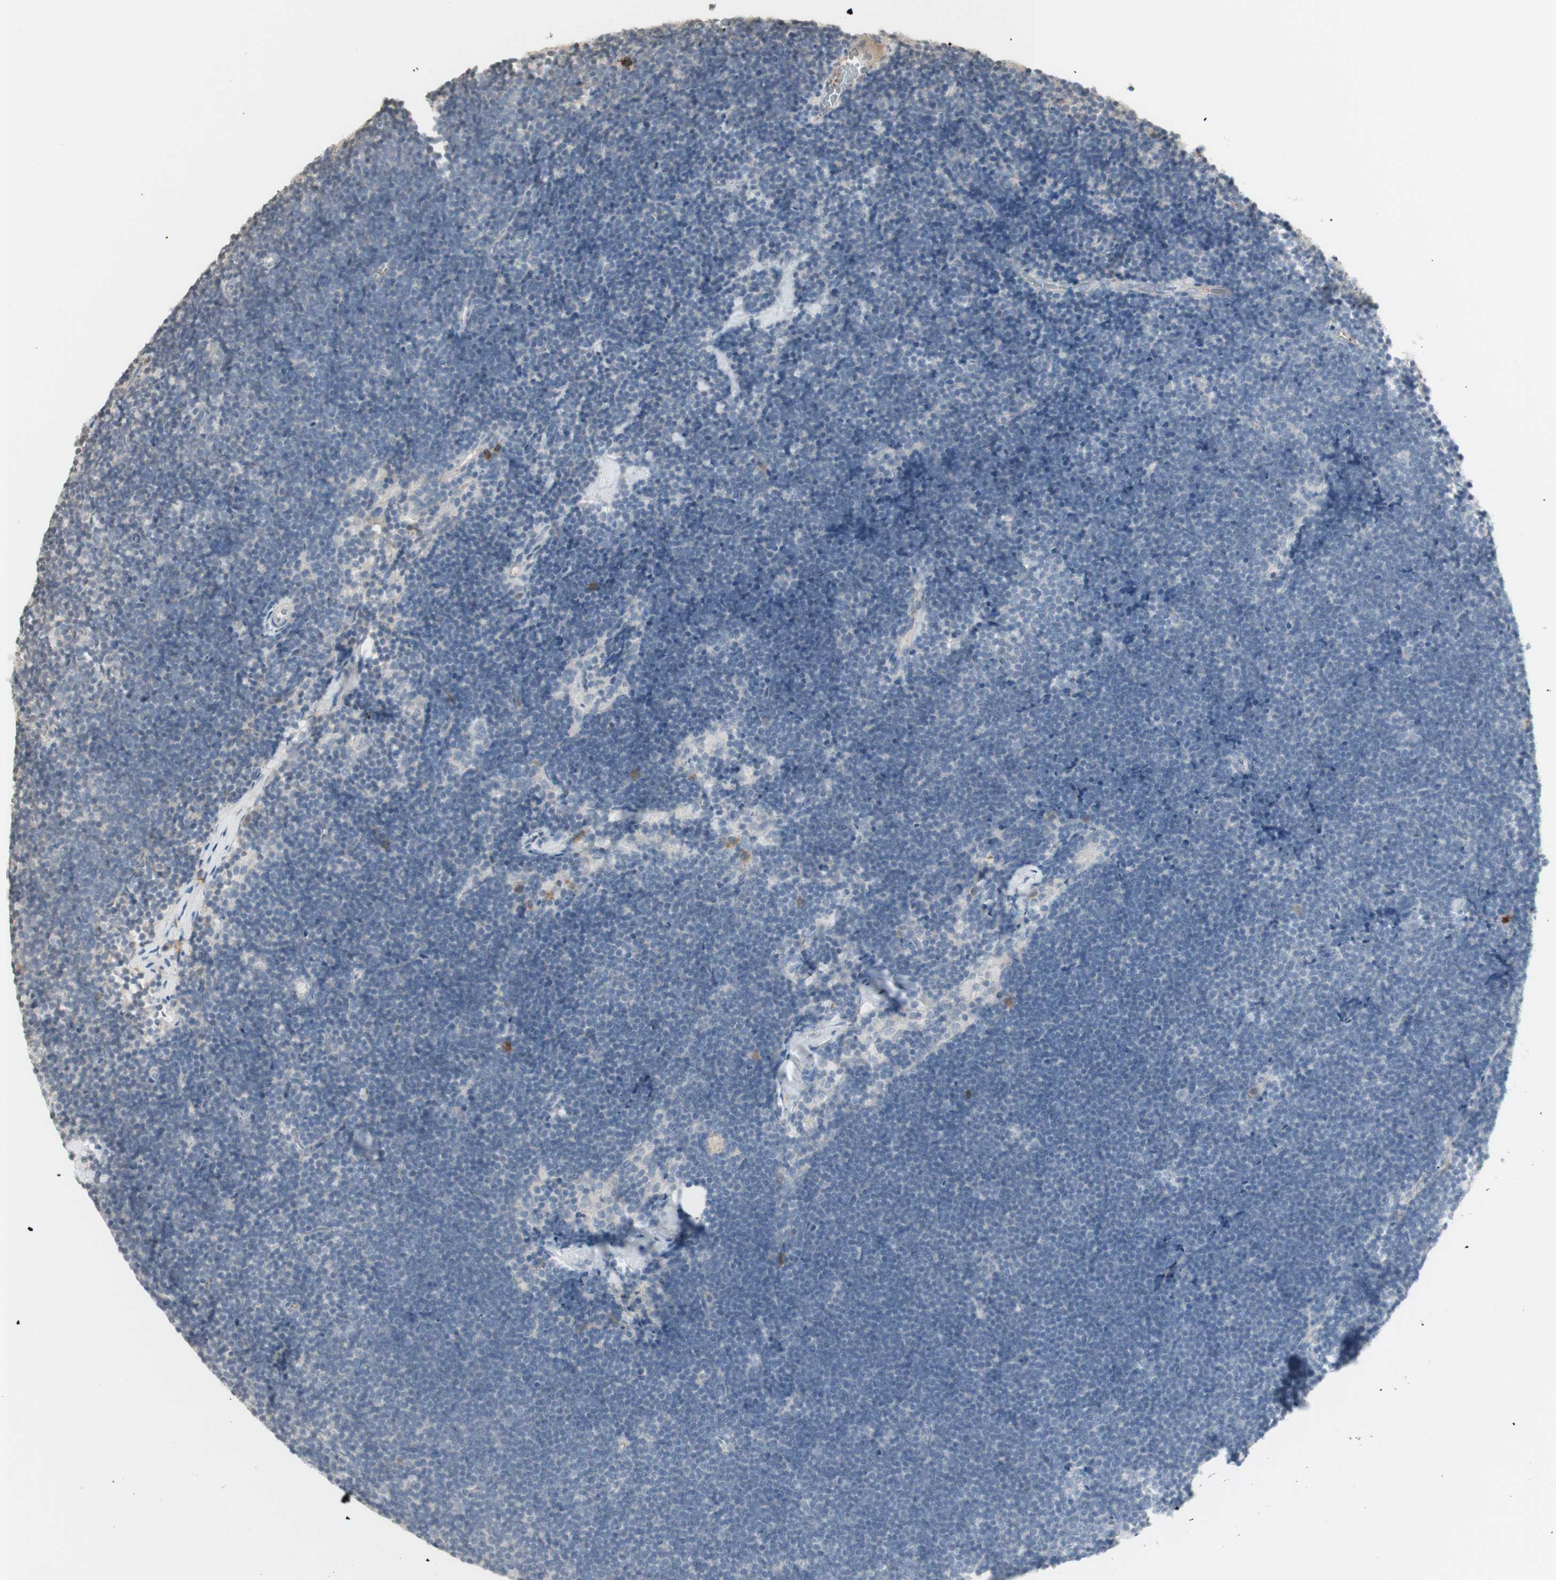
{"staining": {"intensity": "moderate", "quantity": "<25%", "location": "cytoplasmic/membranous"}, "tissue": "lymph node", "cell_type": "Germinal center cells", "image_type": "normal", "snomed": [{"axis": "morphology", "description": "Normal tissue, NOS"}, {"axis": "topography", "description": "Lymph node"}], "caption": "IHC micrograph of normal human lymph node stained for a protein (brown), which demonstrates low levels of moderate cytoplasmic/membranous positivity in about <25% of germinal center cells.", "gene": "NID1", "patient": {"sex": "male", "age": 63}}